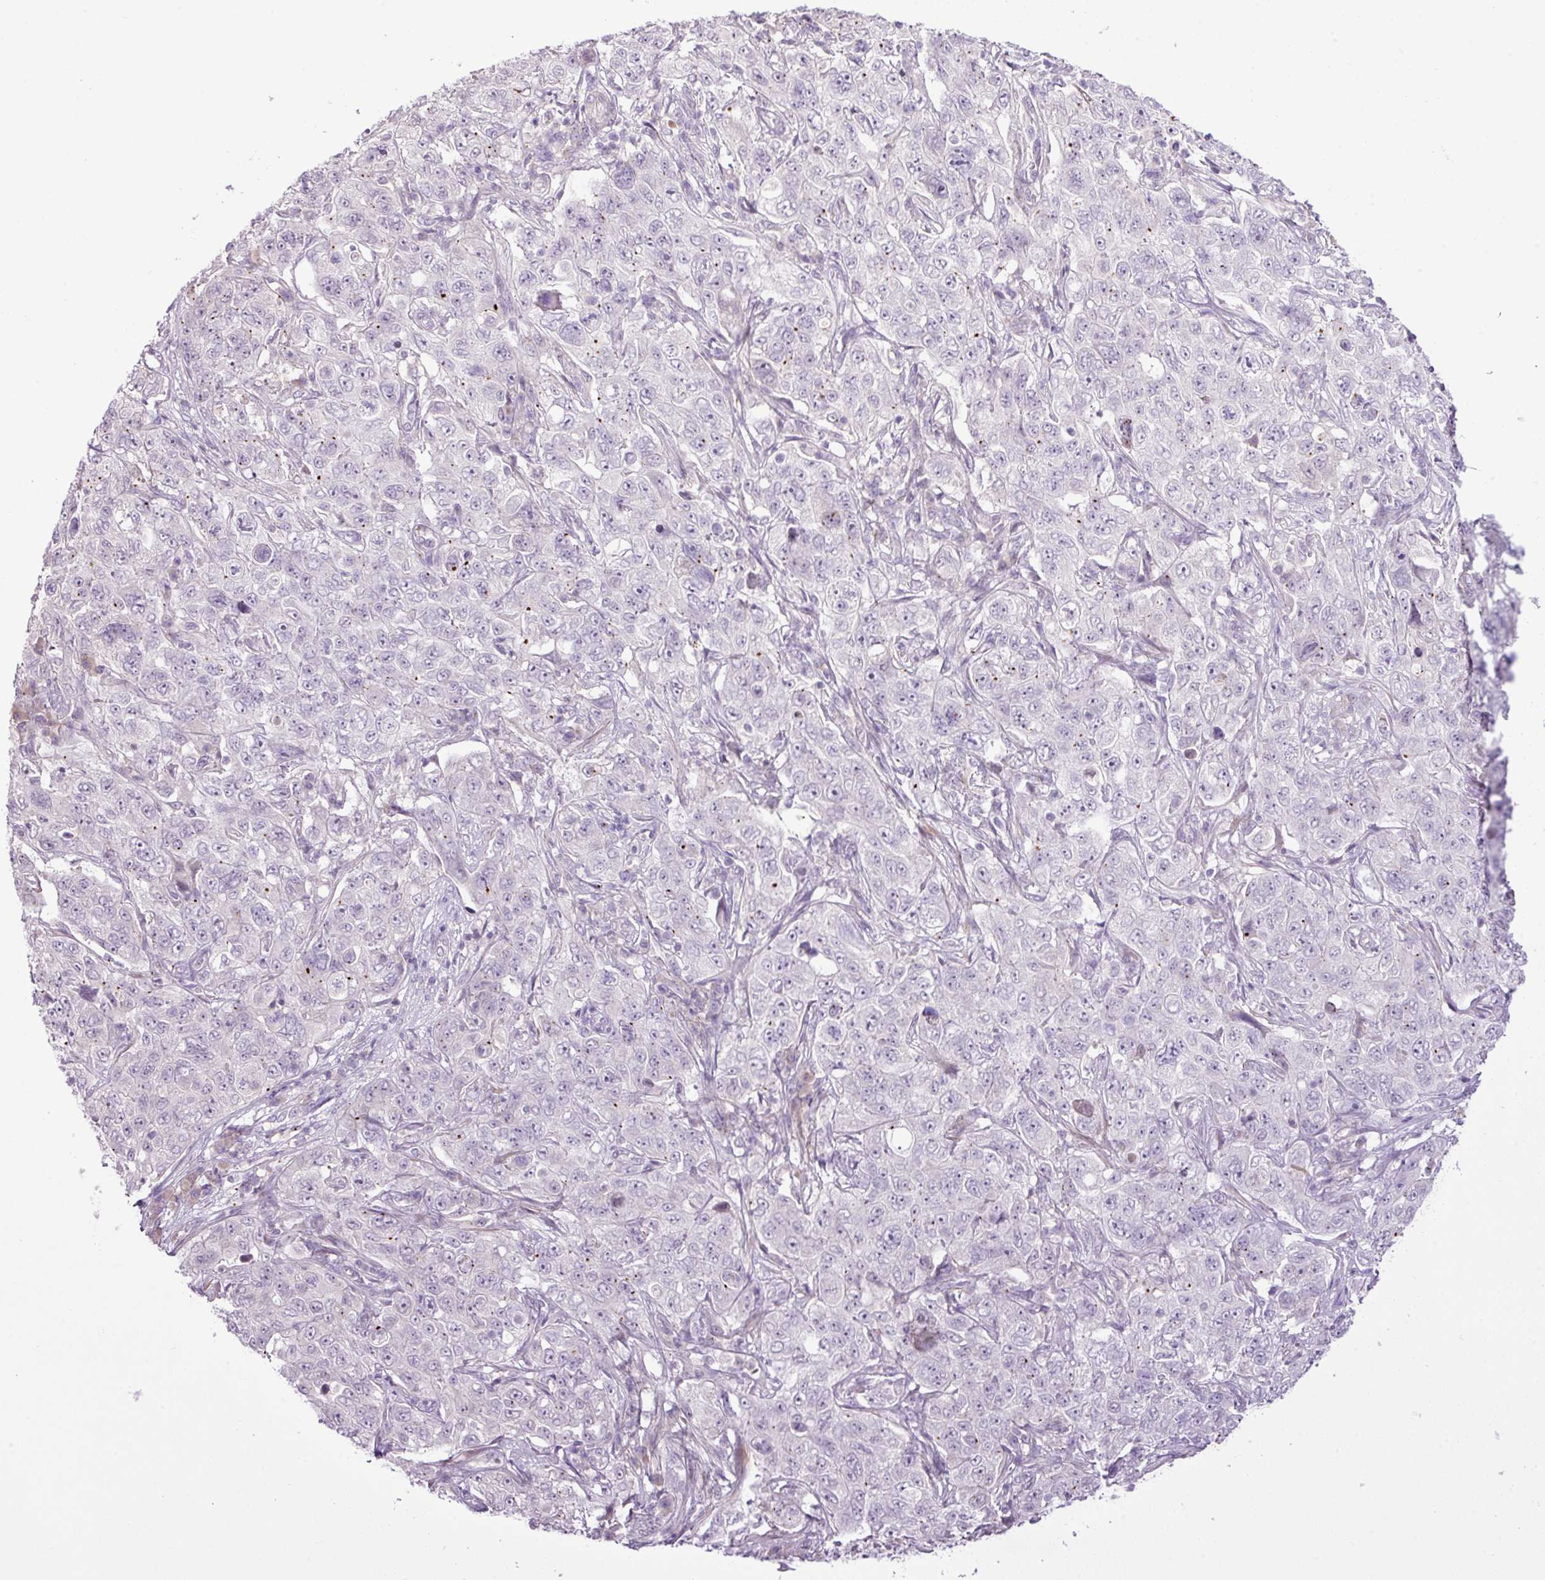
{"staining": {"intensity": "negative", "quantity": "none", "location": "none"}, "tissue": "pancreatic cancer", "cell_type": "Tumor cells", "image_type": "cancer", "snomed": [{"axis": "morphology", "description": "Adenocarcinoma, NOS"}, {"axis": "topography", "description": "Pancreas"}], "caption": "Histopathology image shows no significant protein staining in tumor cells of pancreatic adenocarcinoma.", "gene": "DNAJB13", "patient": {"sex": "male", "age": 68}}